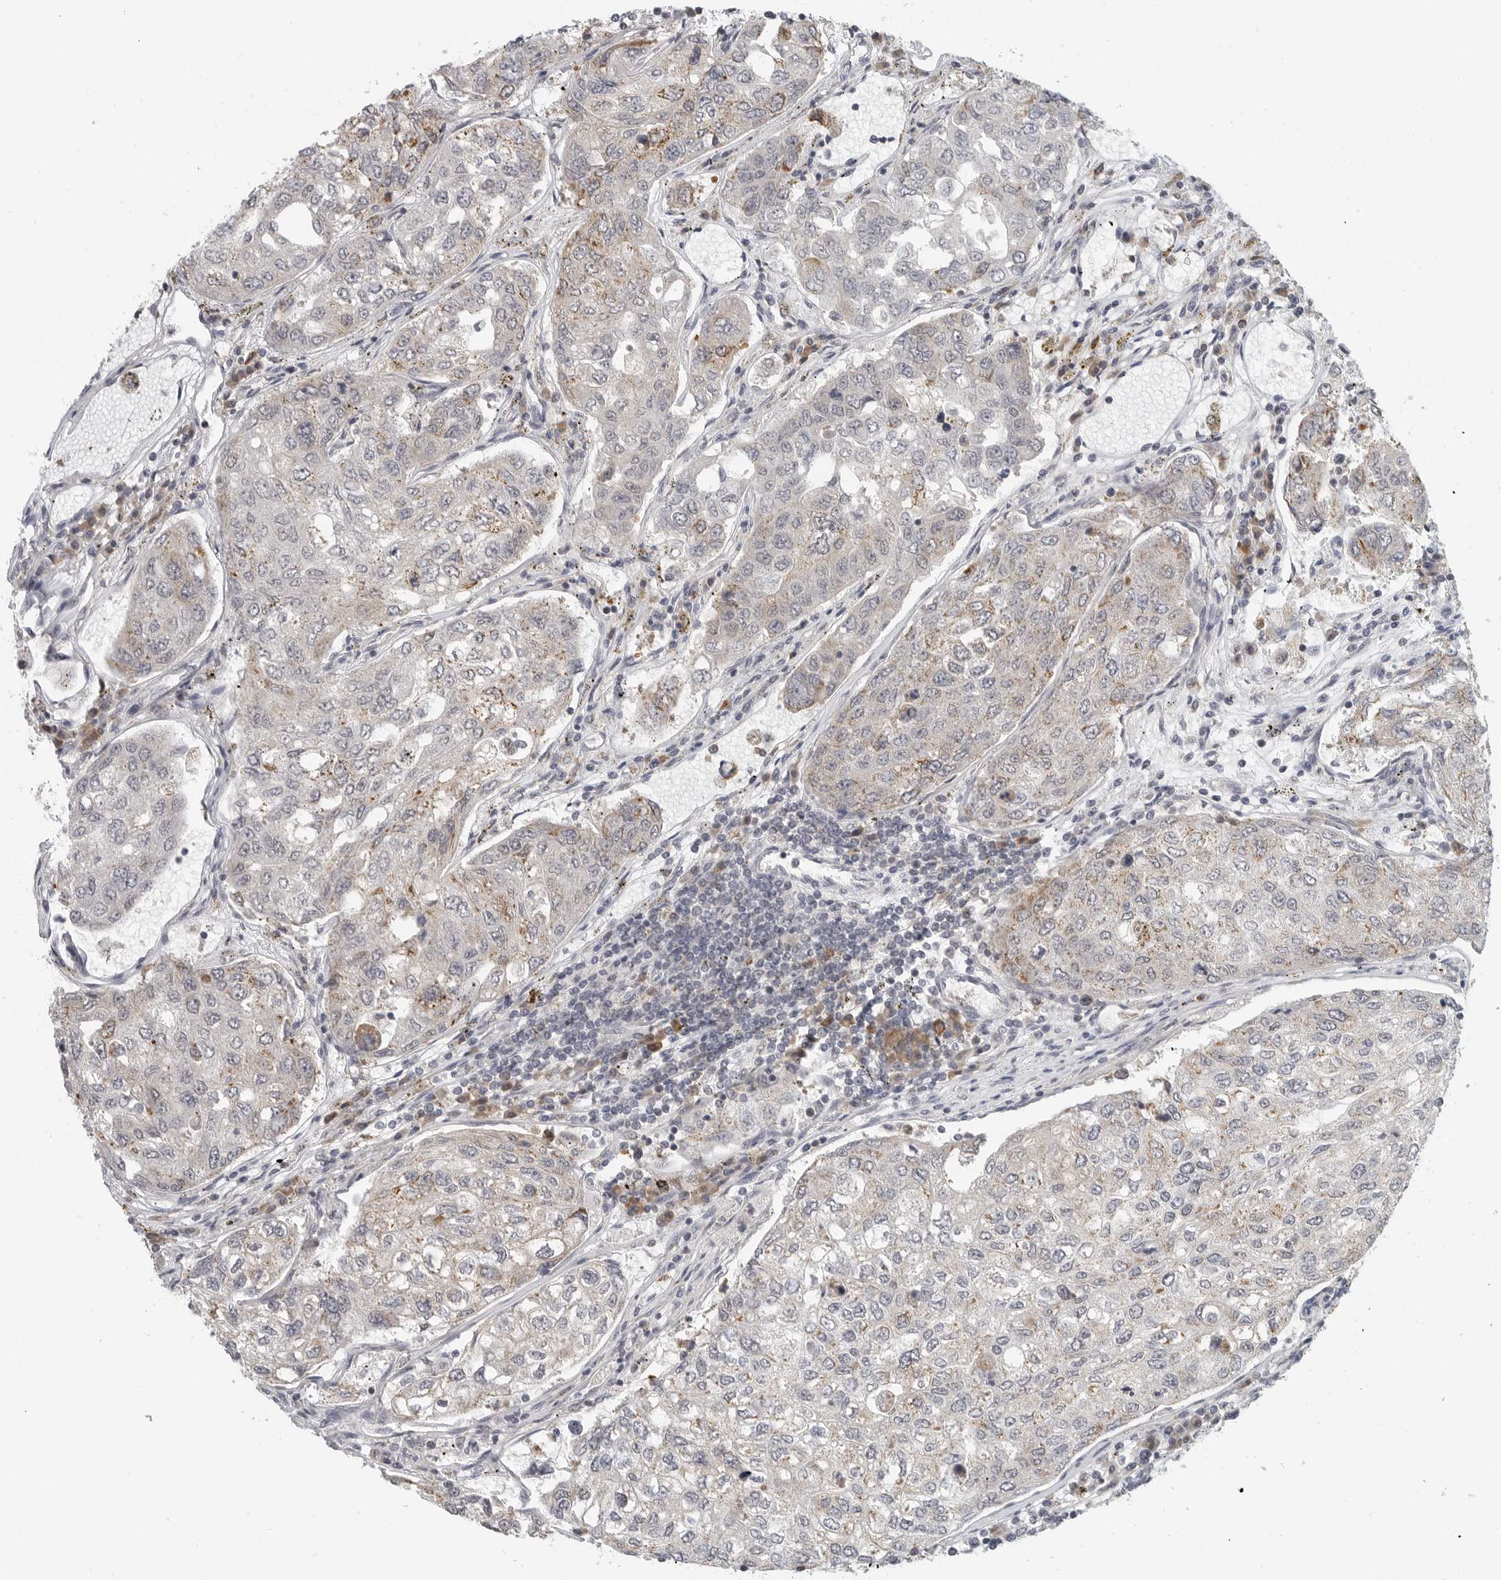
{"staining": {"intensity": "moderate", "quantity": "<25%", "location": "cytoplasmic/membranous"}, "tissue": "urothelial cancer", "cell_type": "Tumor cells", "image_type": "cancer", "snomed": [{"axis": "morphology", "description": "Urothelial carcinoma, High grade"}, {"axis": "topography", "description": "Lymph node"}, {"axis": "topography", "description": "Urinary bladder"}], "caption": "Immunohistochemistry of human urothelial carcinoma (high-grade) shows low levels of moderate cytoplasmic/membranous expression in approximately <25% of tumor cells. The staining was performed using DAB, with brown indicating positive protein expression. Nuclei are stained blue with hematoxylin.", "gene": "IL12RB2", "patient": {"sex": "male", "age": 51}}